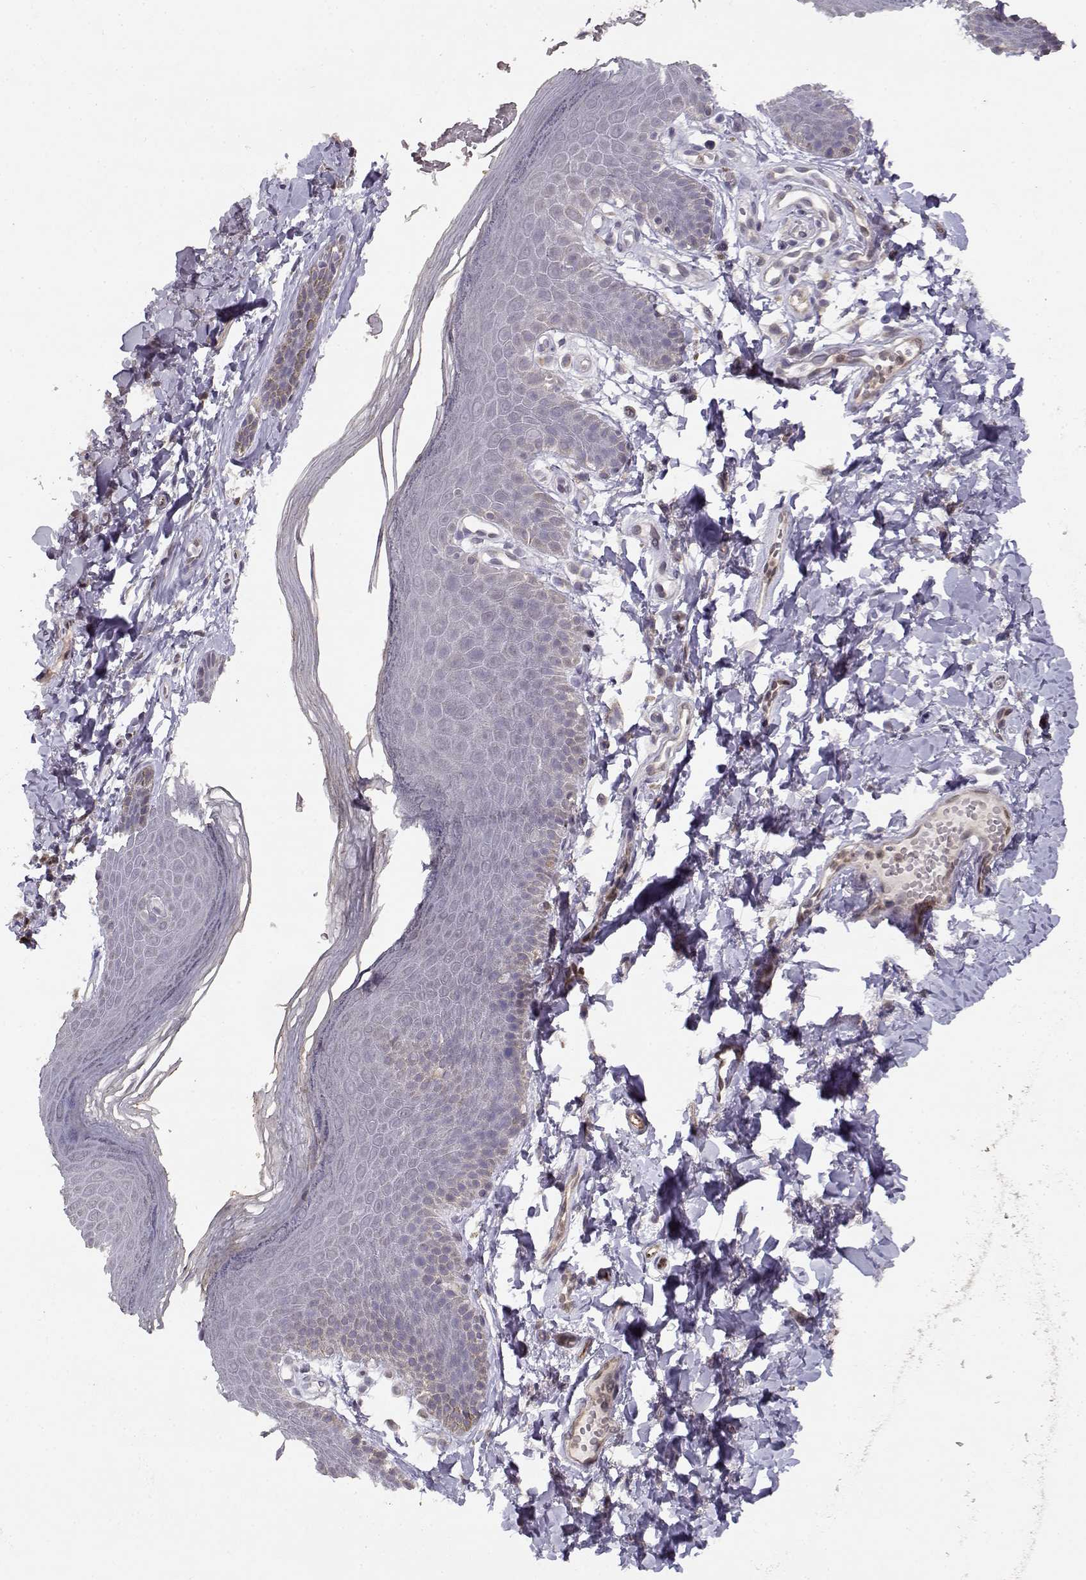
{"staining": {"intensity": "negative", "quantity": "none", "location": "none"}, "tissue": "skin", "cell_type": "Epidermal cells", "image_type": "normal", "snomed": [{"axis": "morphology", "description": "Normal tissue, NOS"}, {"axis": "topography", "description": "Anal"}], "caption": "Benign skin was stained to show a protein in brown. There is no significant staining in epidermal cells. (Stains: DAB immunohistochemistry with hematoxylin counter stain, Microscopy: brightfield microscopy at high magnification).", "gene": "BMX", "patient": {"sex": "male", "age": 53}}